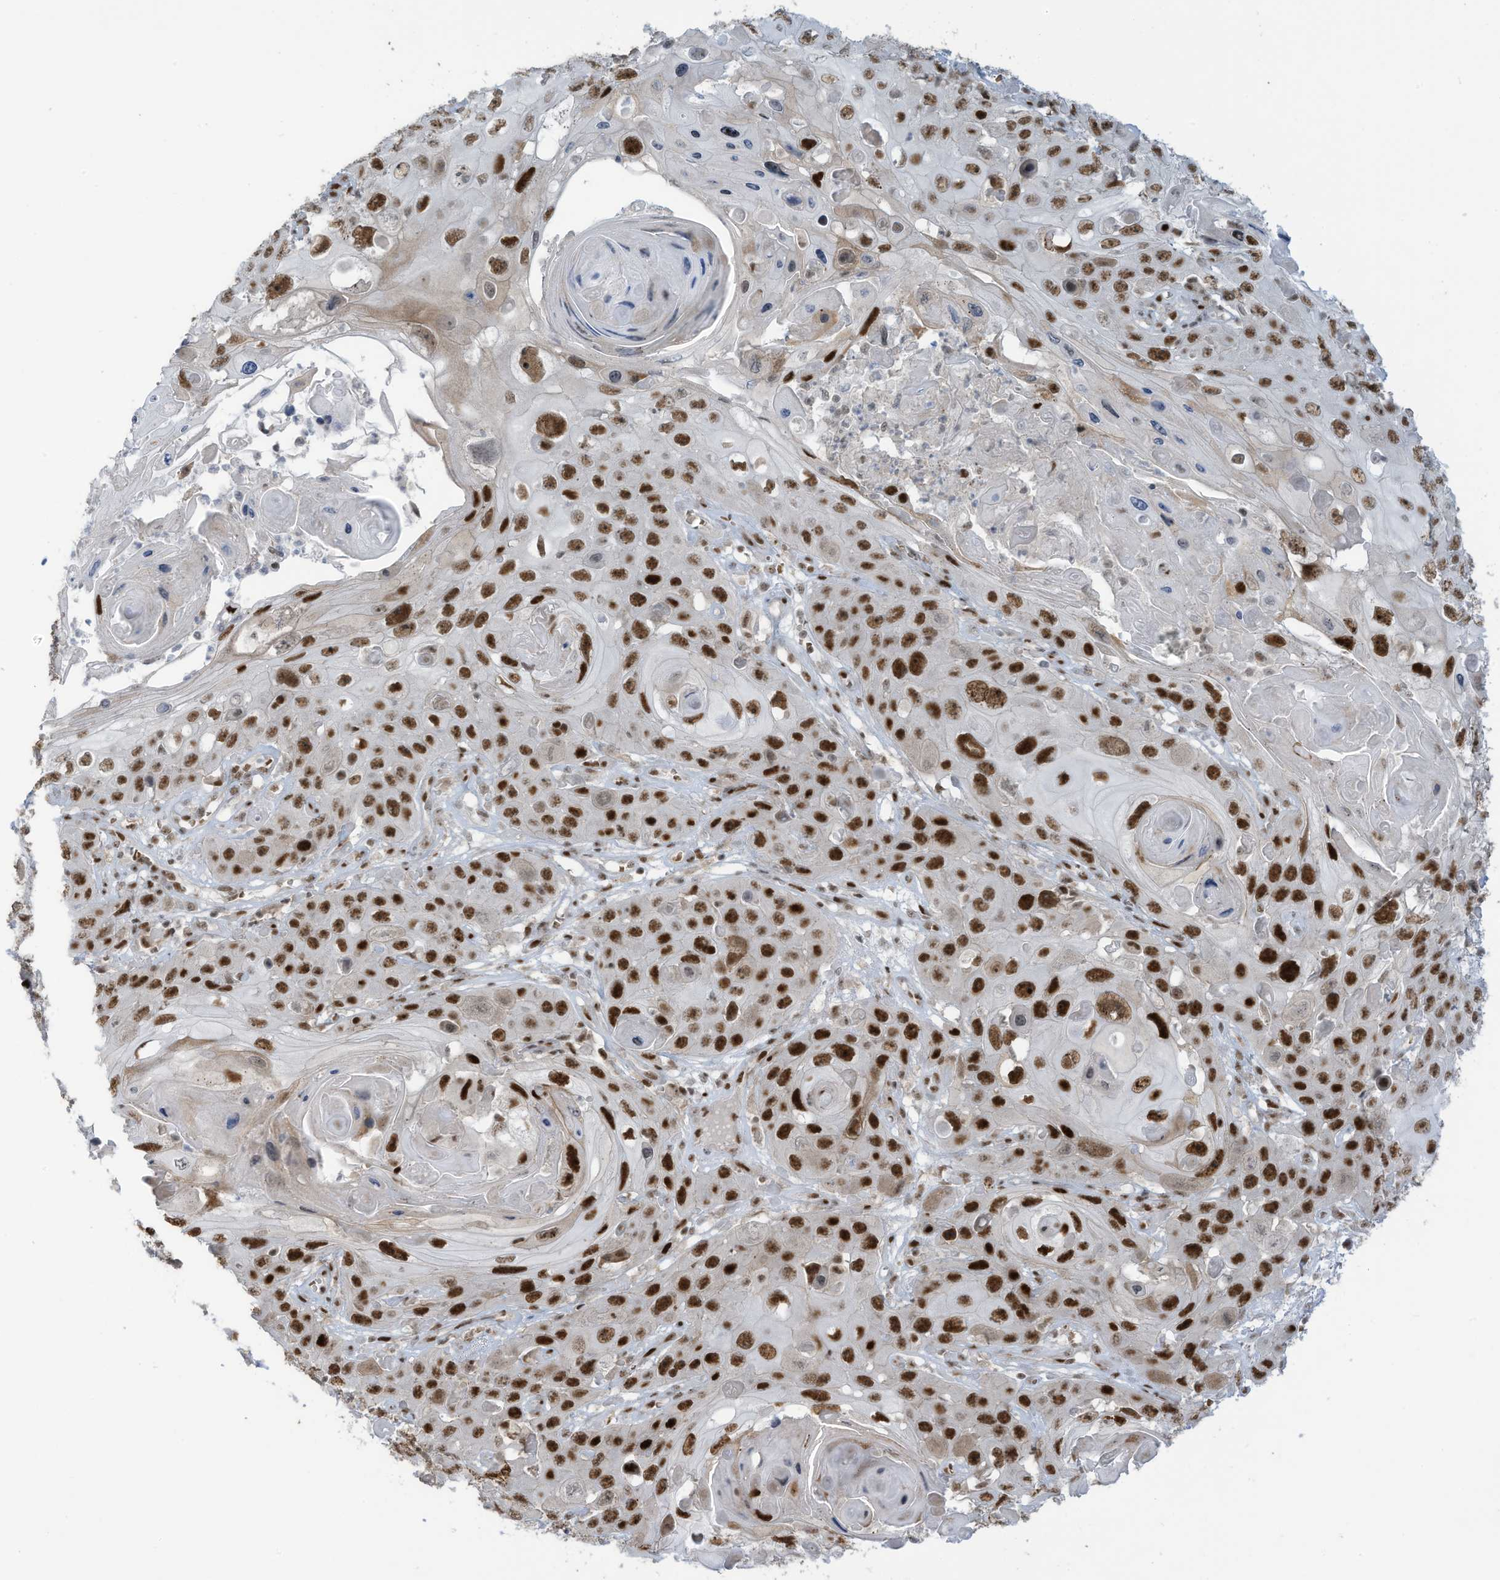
{"staining": {"intensity": "strong", "quantity": ">75%", "location": "nuclear"}, "tissue": "skin cancer", "cell_type": "Tumor cells", "image_type": "cancer", "snomed": [{"axis": "morphology", "description": "Squamous cell carcinoma, NOS"}, {"axis": "topography", "description": "Skin"}], "caption": "Squamous cell carcinoma (skin) tissue exhibits strong nuclear positivity in approximately >75% of tumor cells (IHC, brightfield microscopy, high magnification).", "gene": "ZCWPW2", "patient": {"sex": "male", "age": 55}}